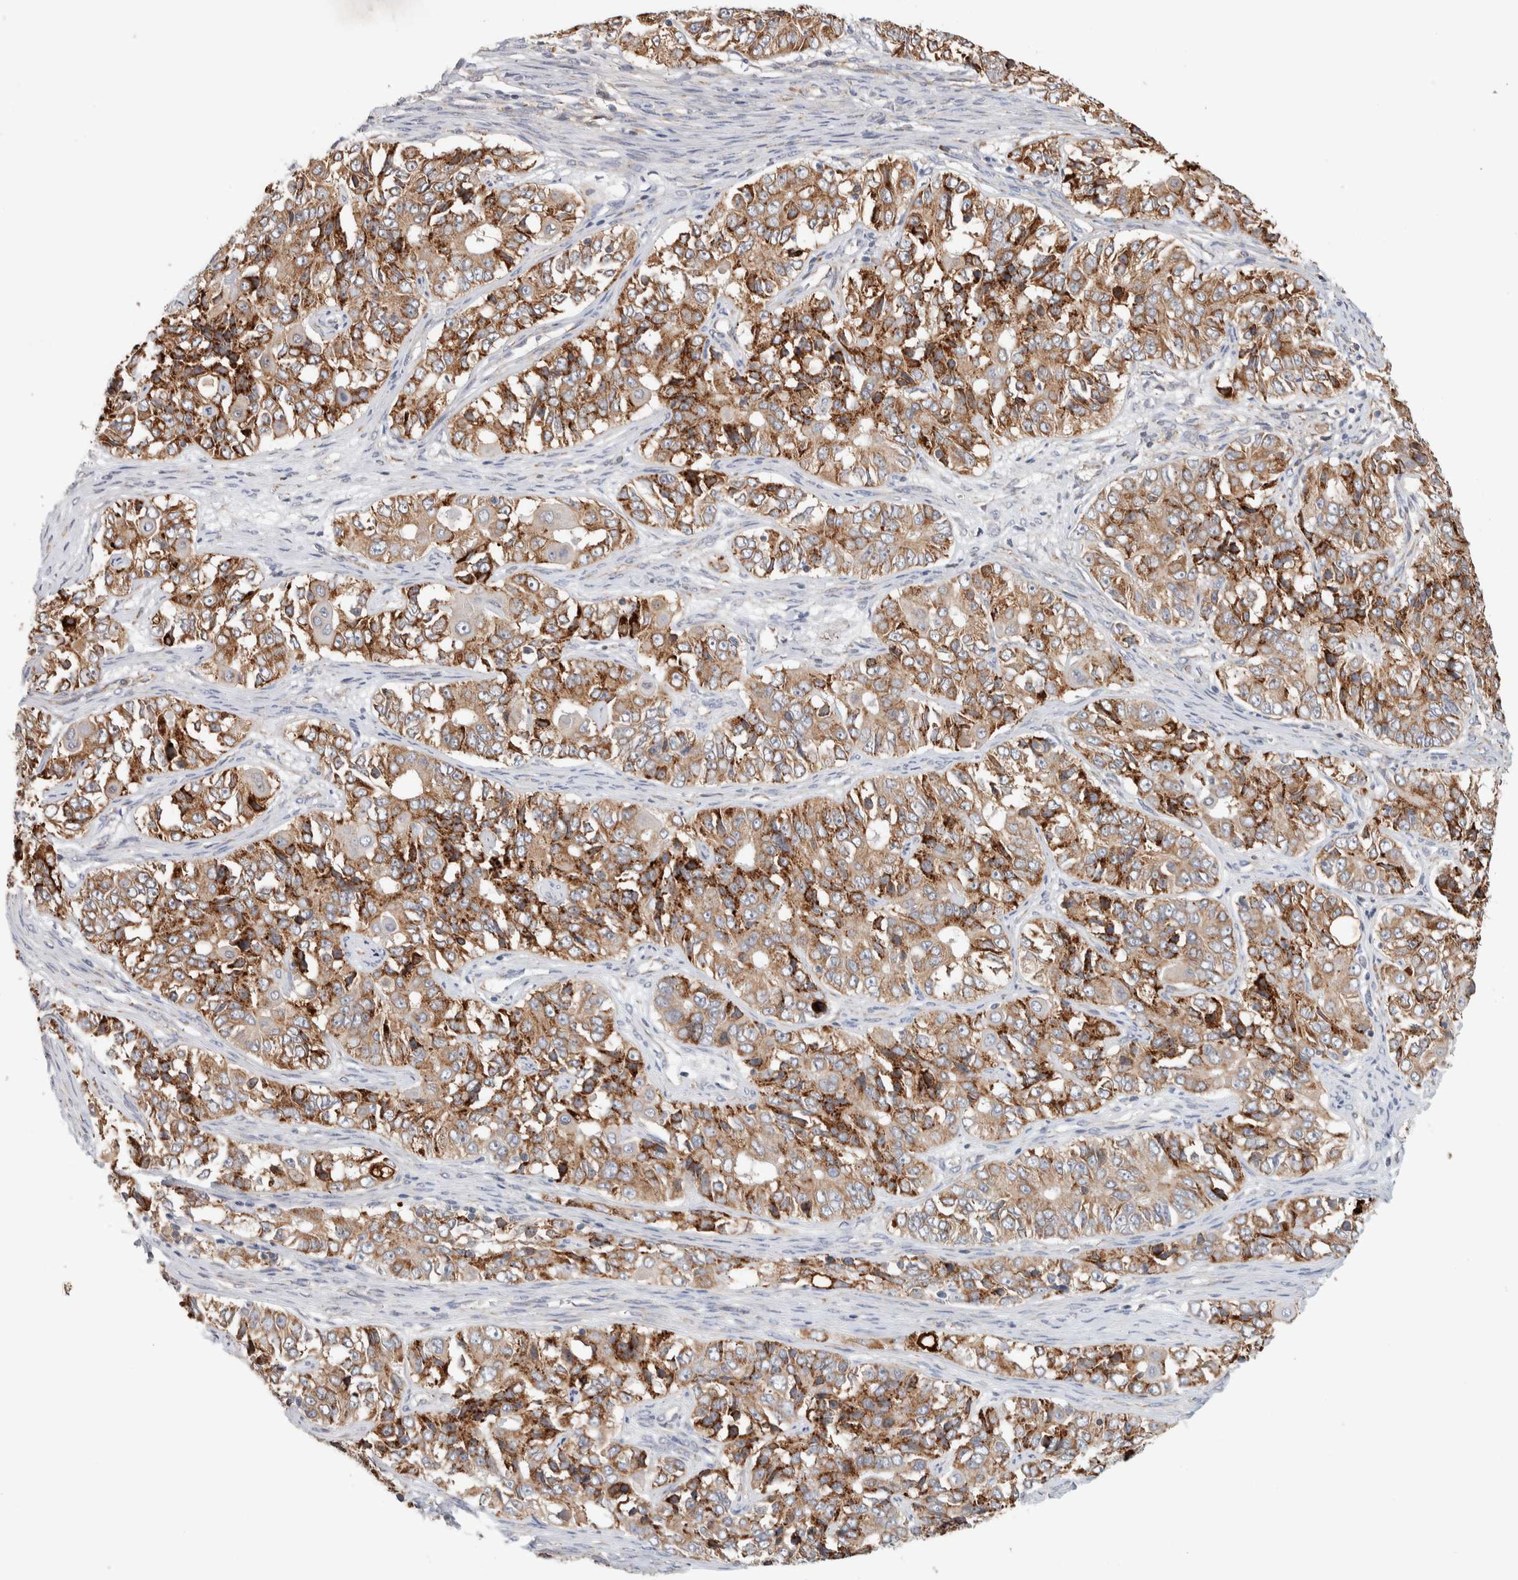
{"staining": {"intensity": "strong", "quantity": "25%-75%", "location": "cytoplasmic/membranous"}, "tissue": "ovarian cancer", "cell_type": "Tumor cells", "image_type": "cancer", "snomed": [{"axis": "morphology", "description": "Carcinoma, endometroid"}, {"axis": "topography", "description": "Ovary"}], "caption": "This is an image of immunohistochemistry (IHC) staining of ovarian endometroid carcinoma, which shows strong staining in the cytoplasmic/membranous of tumor cells.", "gene": "ADCY8", "patient": {"sex": "female", "age": 51}}